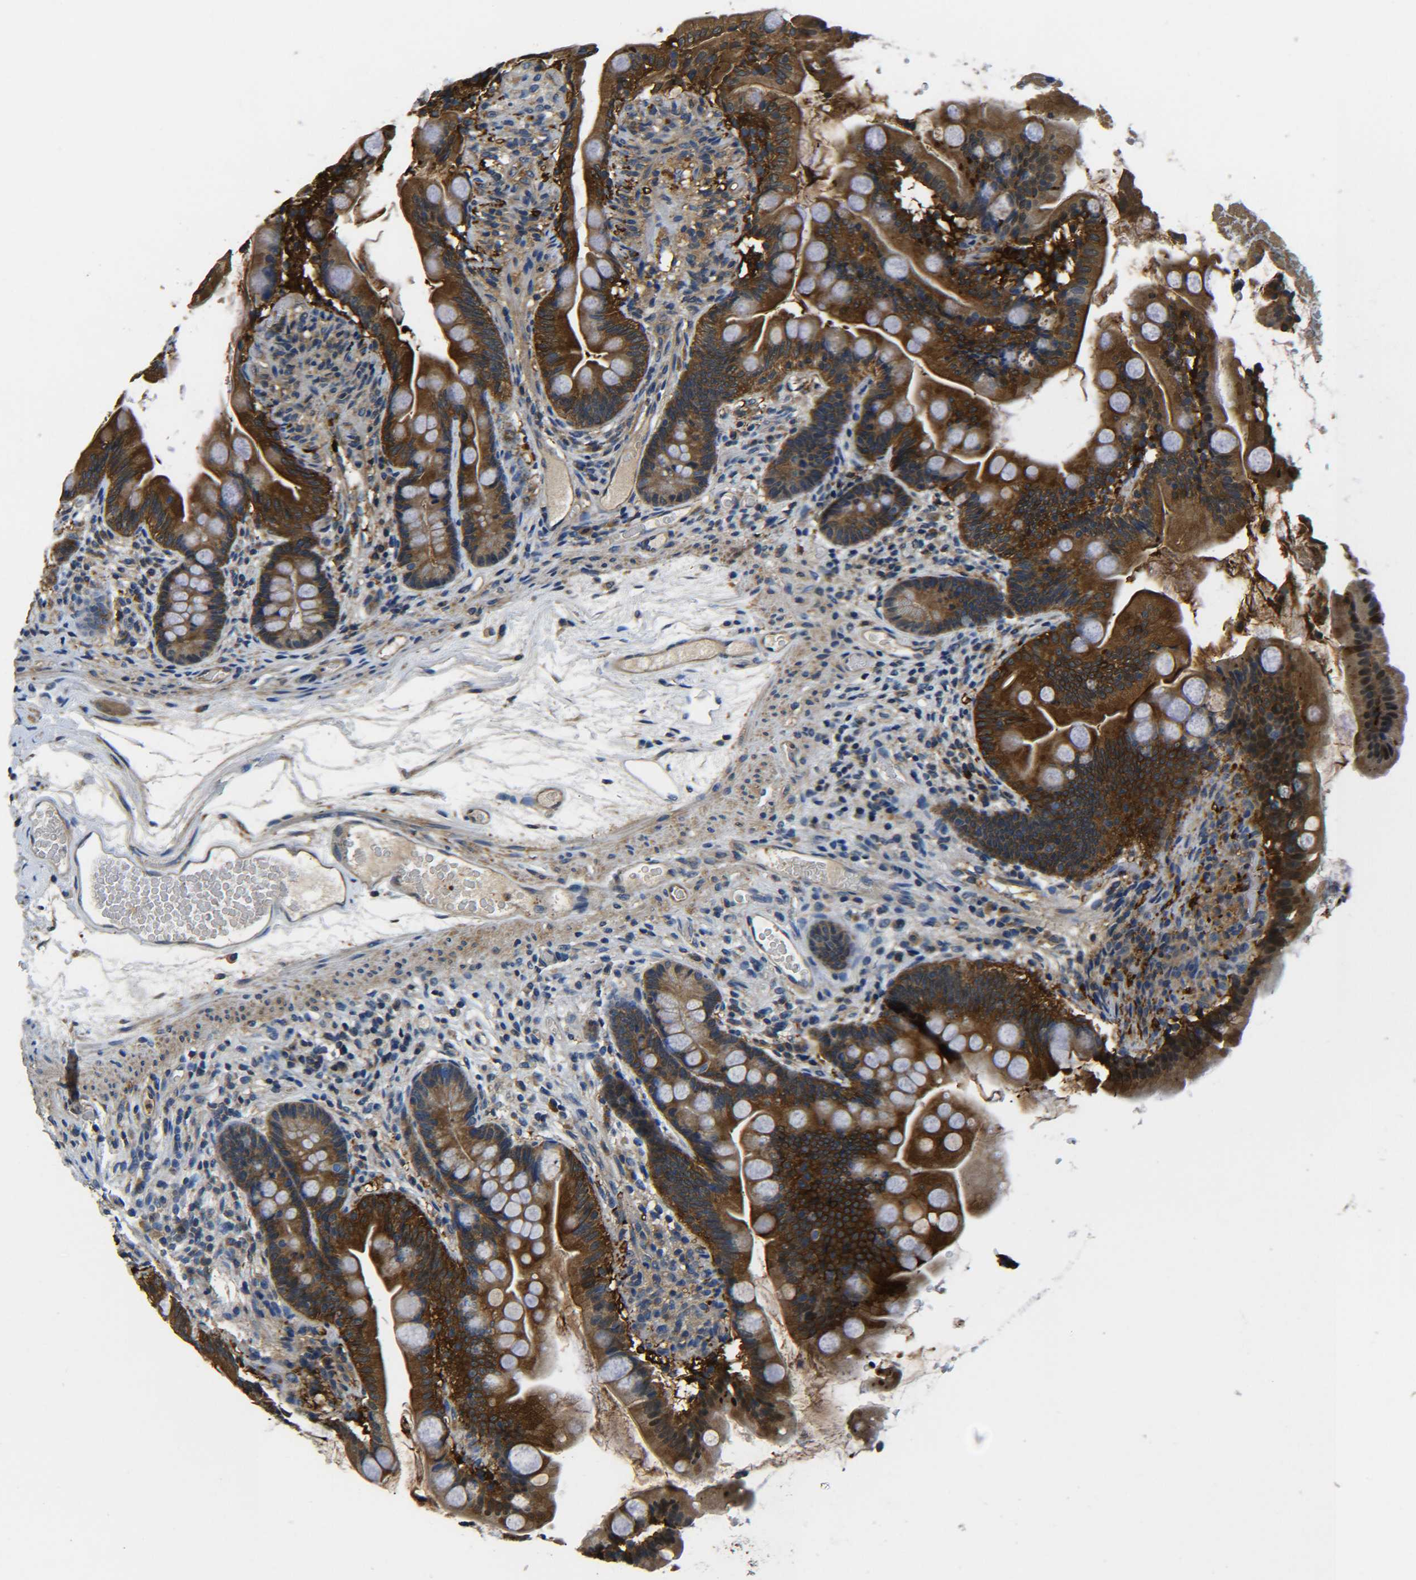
{"staining": {"intensity": "strong", "quantity": ">75%", "location": "cytoplasmic/membranous"}, "tissue": "small intestine", "cell_type": "Glandular cells", "image_type": "normal", "snomed": [{"axis": "morphology", "description": "Normal tissue, NOS"}, {"axis": "topography", "description": "Small intestine"}], "caption": "A high-resolution photomicrograph shows IHC staining of unremarkable small intestine, which shows strong cytoplasmic/membranous staining in approximately >75% of glandular cells. The staining was performed using DAB to visualize the protein expression in brown, while the nuclei were stained in blue with hematoxylin (Magnification: 20x).", "gene": "PREB", "patient": {"sex": "female", "age": 56}}